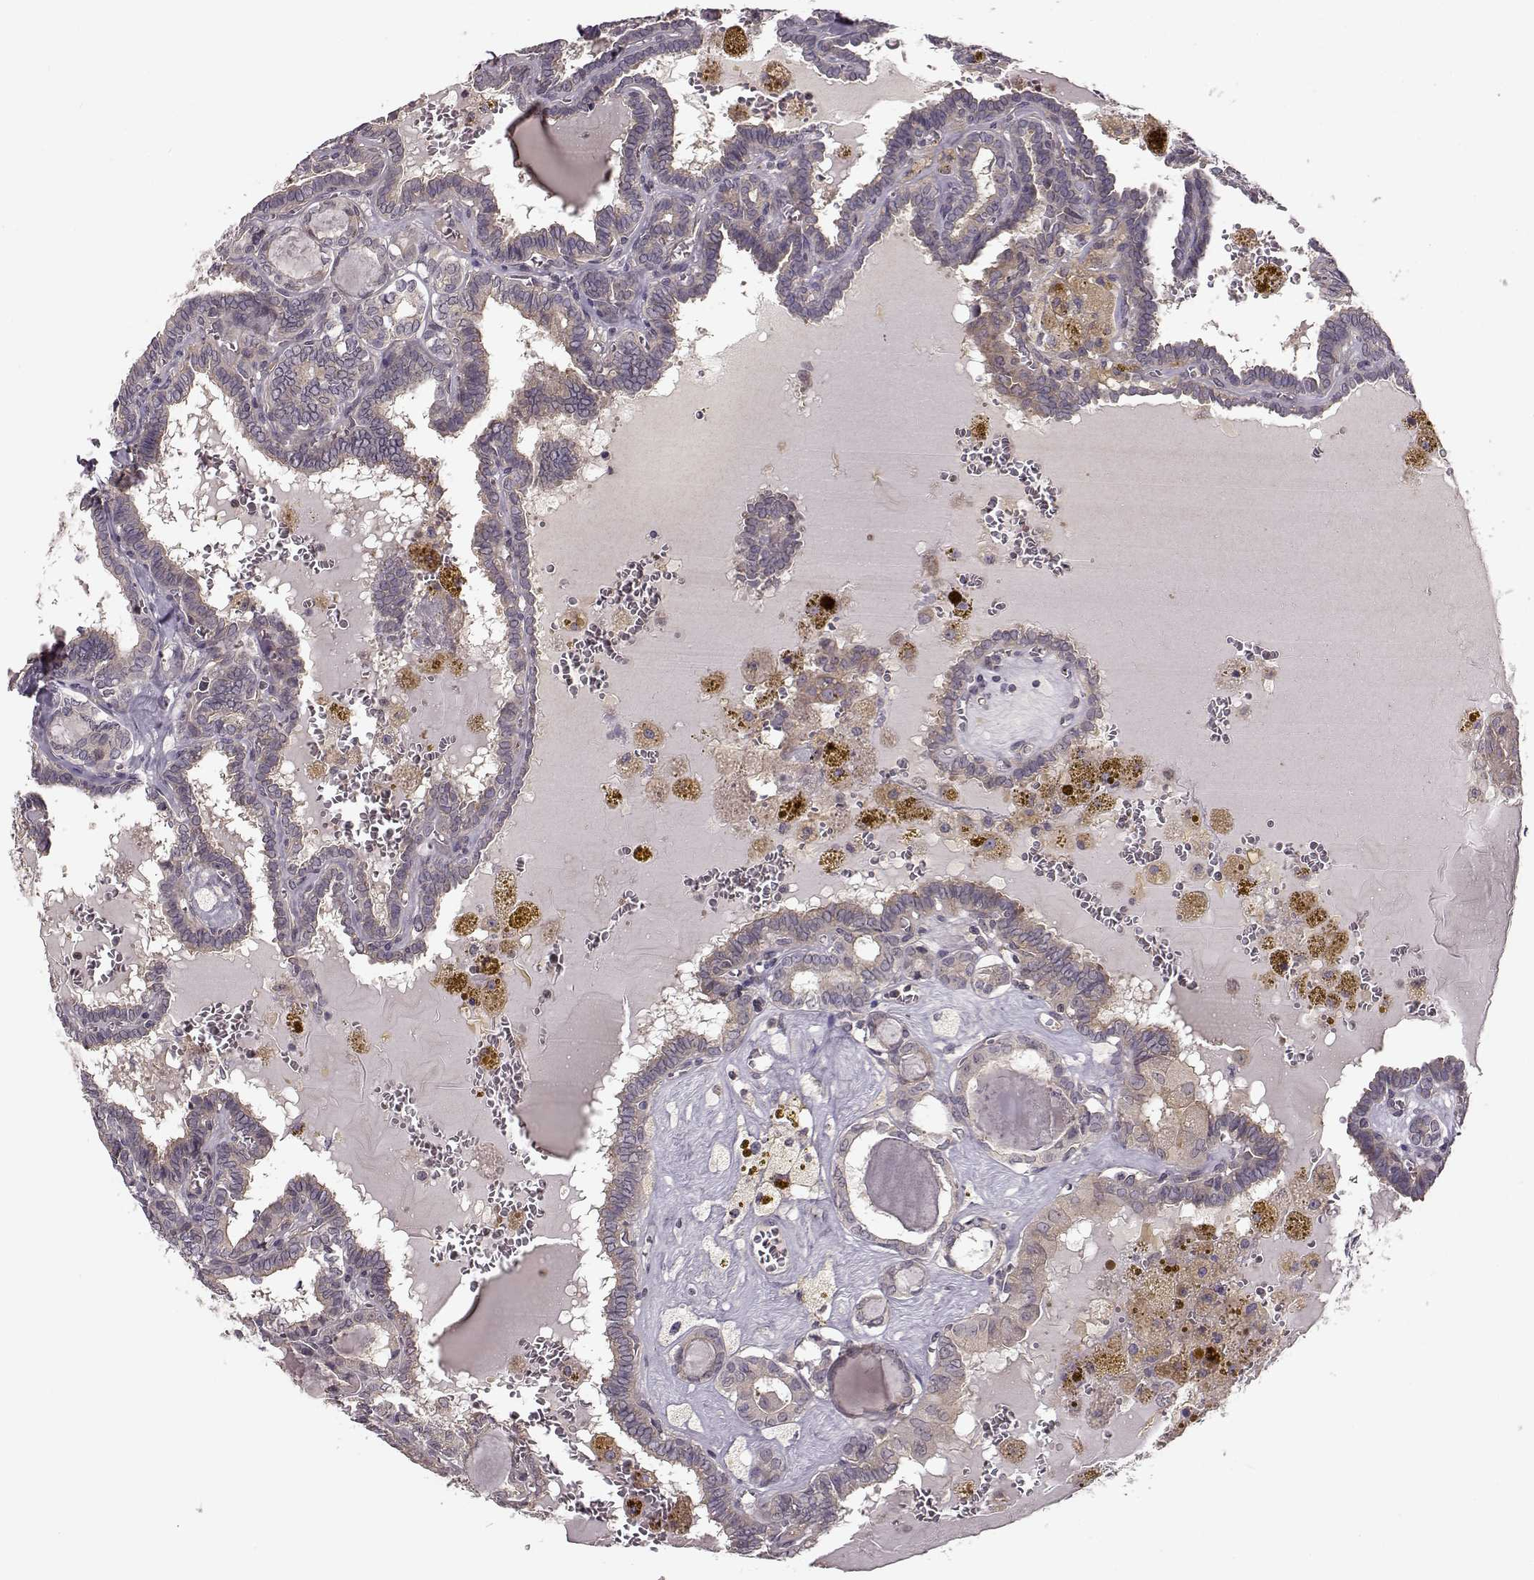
{"staining": {"intensity": "weak", "quantity": "<25%", "location": "cytoplasmic/membranous"}, "tissue": "thyroid cancer", "cell_type": "Tumor cells", "image_type": "cancer", "snomed": [{"axis": "morphology", "description": "Papillary adenocarcinoma, NOS"}, {"axis": "topography", "description": "Thyroid gland"}], "caption": "This image is of papillary adenocarcinoma (thyroid) stained with immunohistochemistry to label a protein in brown with the nuclei are counter-stained blue. There is no positivity in tumor cells.", "gene": "SLAIN2", "patient": {"sex": "female", "age": 39}}